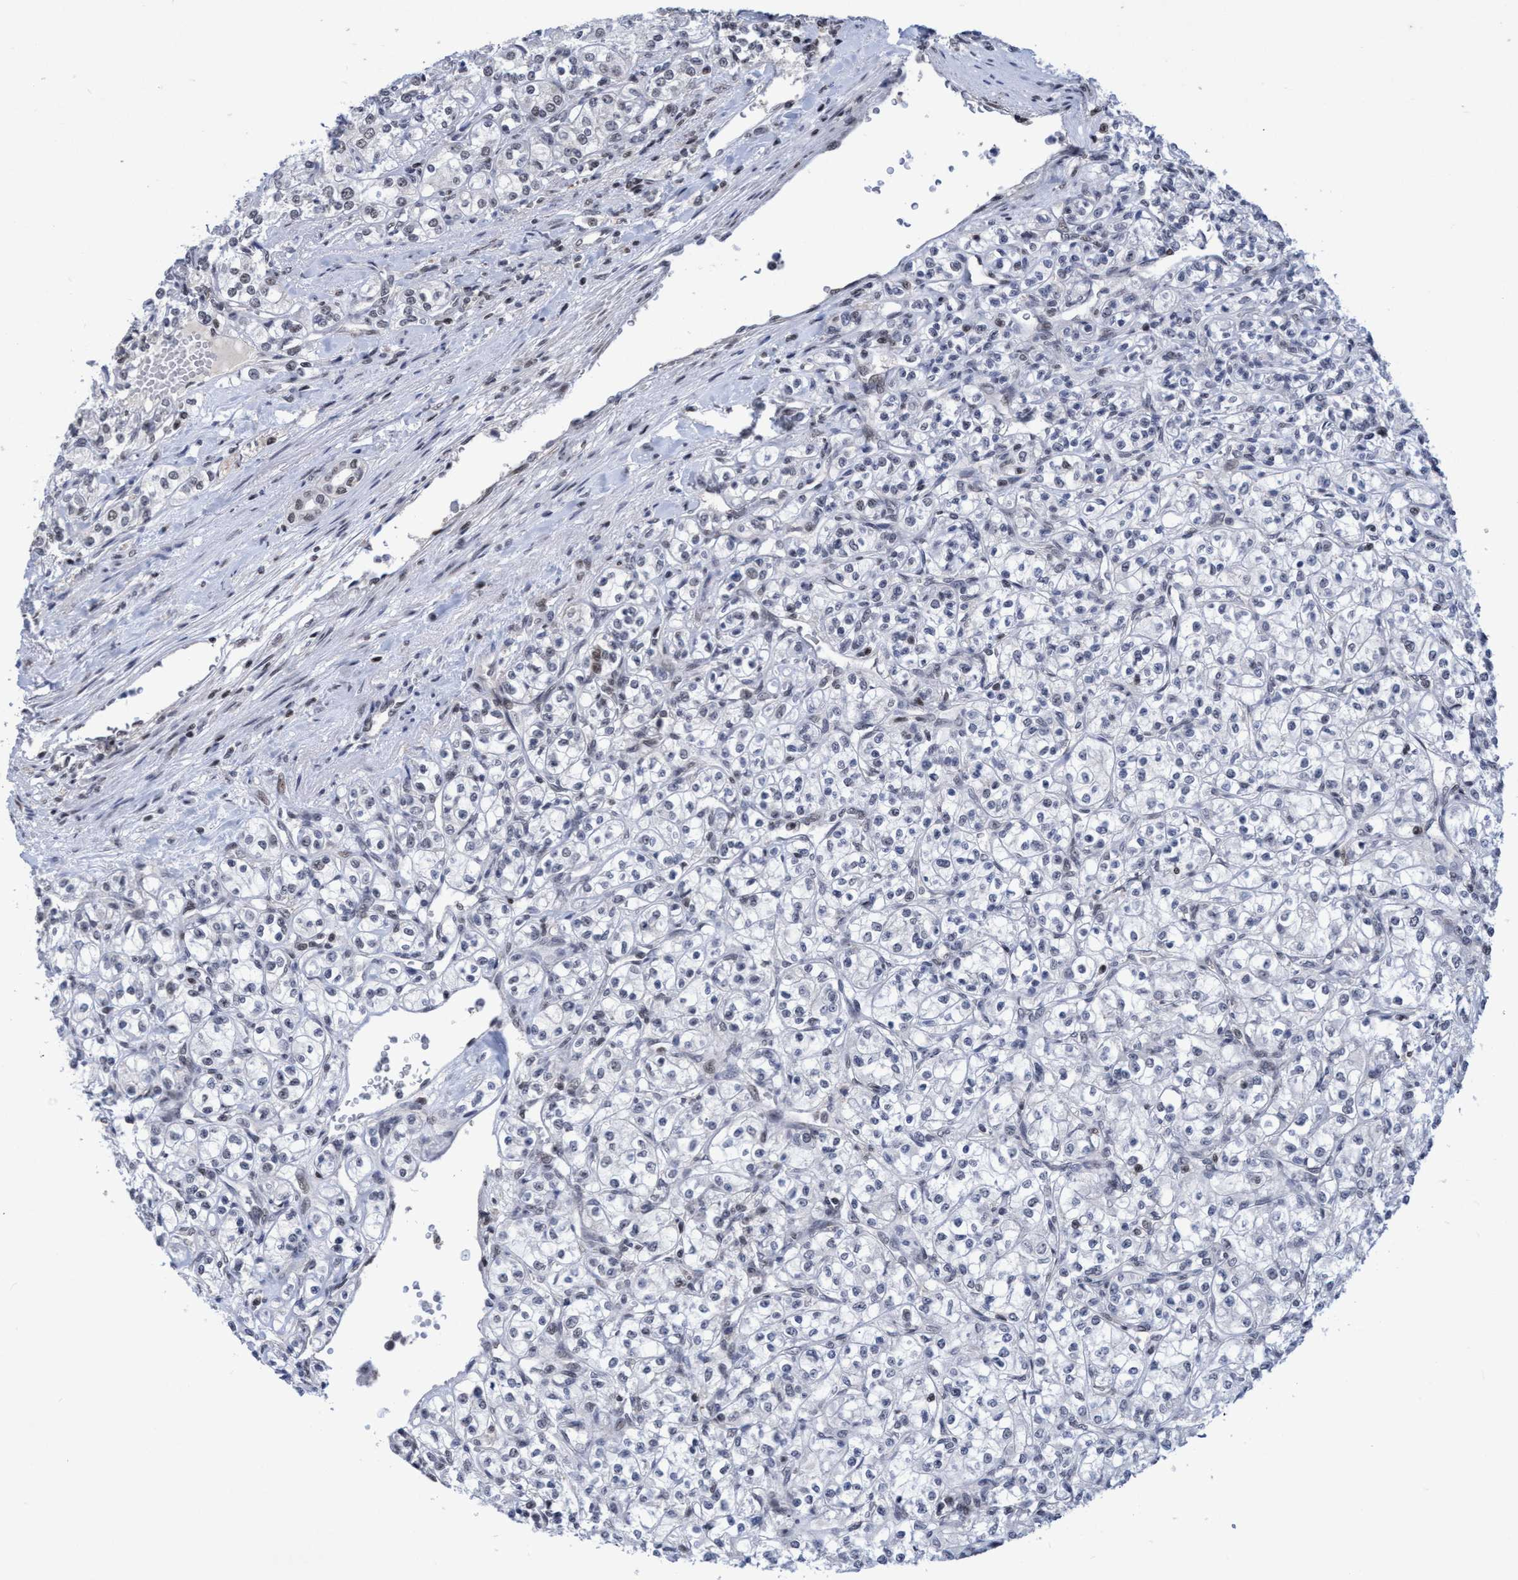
{"staining": {"intensity": "negative", "quantity": "none", "location": "none"}, "tissue": "renal cancer", "cell_type": "Tumor cells", "image_type": "cancer", "snomed": [{"axis": "morphology", "description": "Adenocarcinoma, NOS"}, {"axis": "topography", "description": "Kidney"}], "caption": "Immunohistochemistry (IHC) histopathology image of renal cancer stained for a protein (brown), which reveals no staining in tumor cells.", "gene": "C9orf78", "patient": {"sex": "male", "age": 77}}